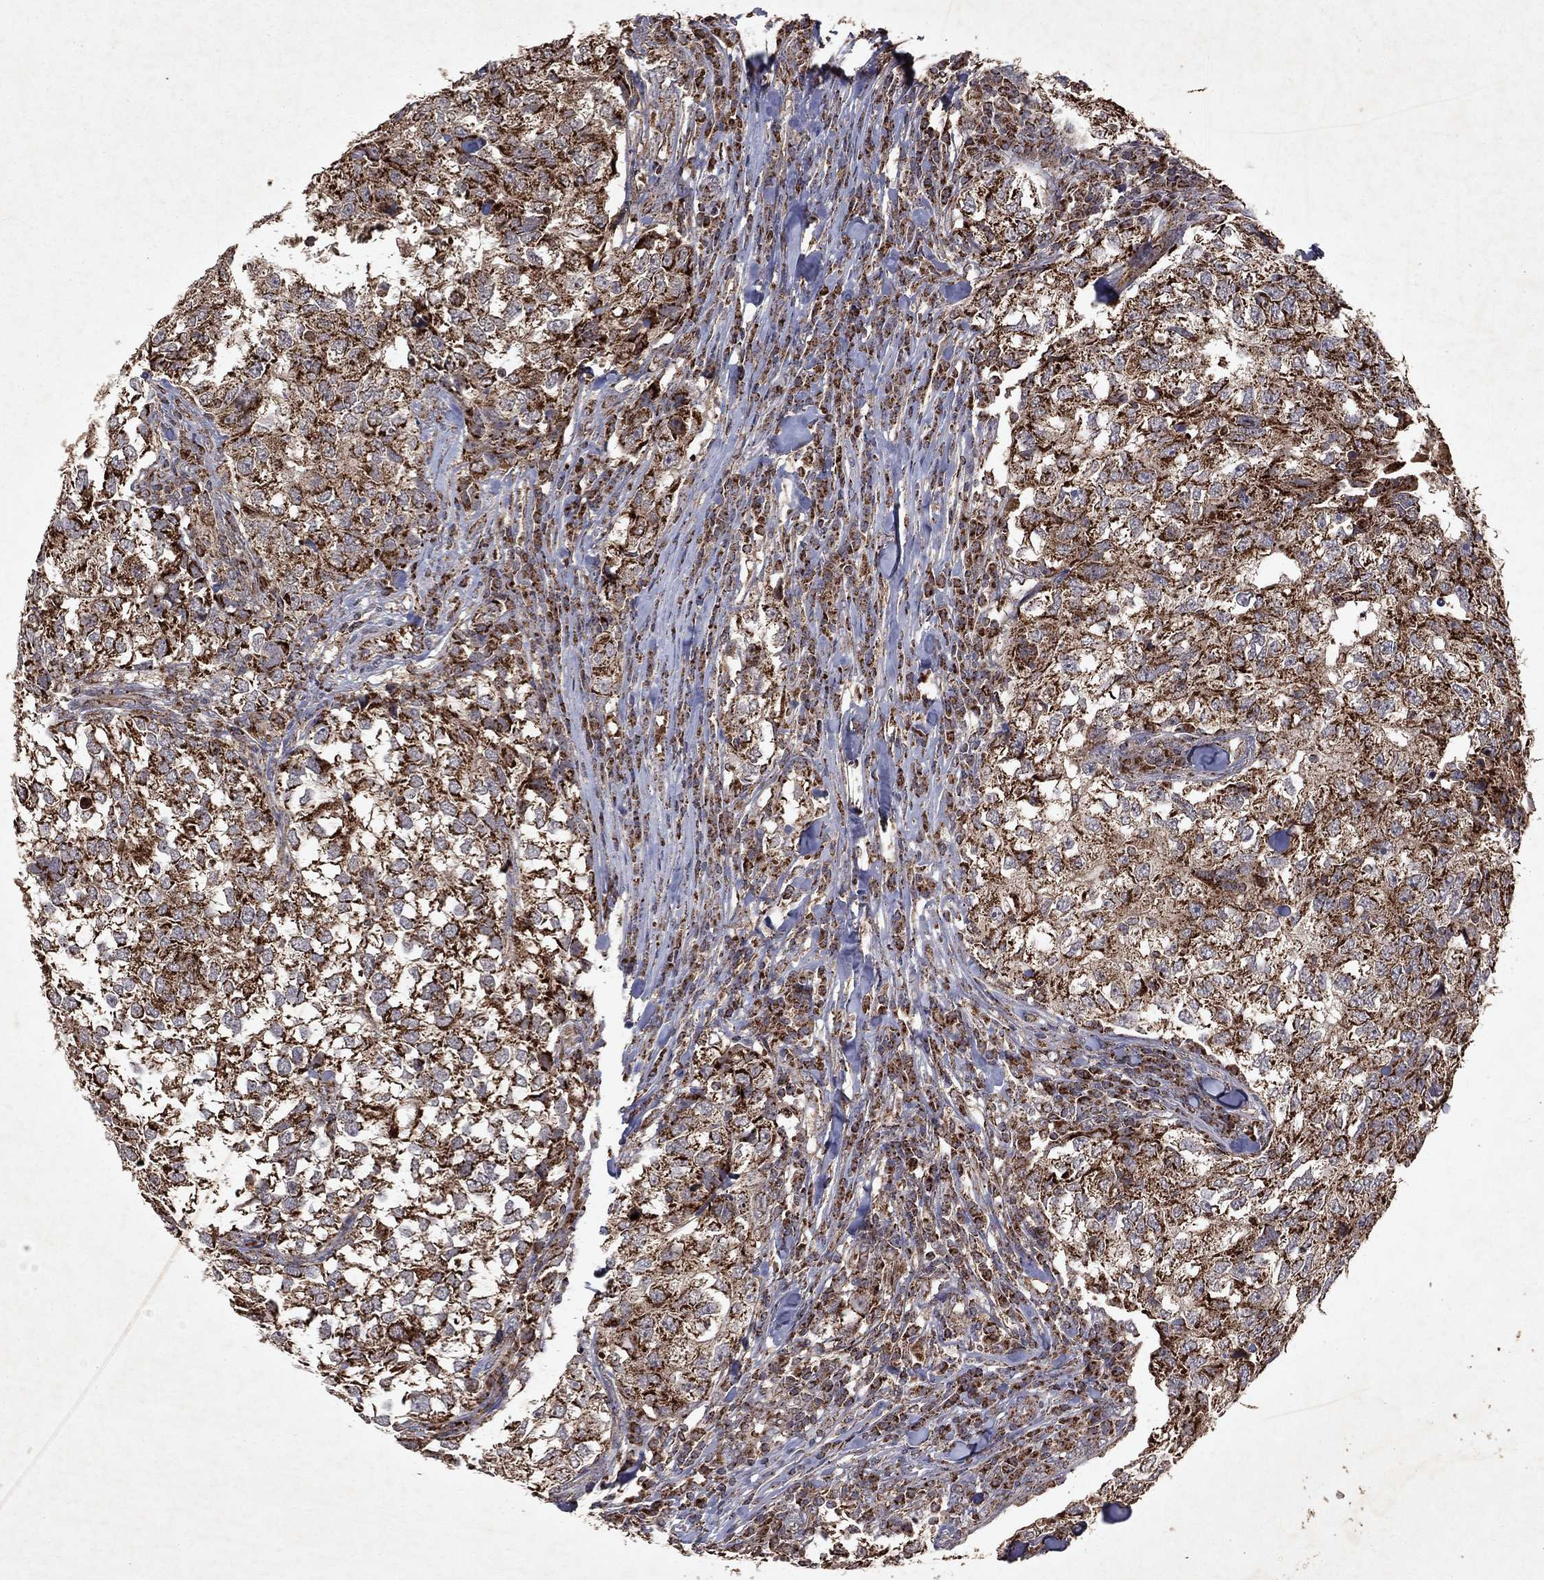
{"staining": {"intensity": "strong", "quantity": ">75%", "location": "cytoplasmic/membranous"}, "tissue": "breast cancer", "cell_type": "Tumor cells", "image_type": "cancer", "snomed": [{"axis": "morphology", "description": "Duct carcinoma"}, {"axis": "topography", "description": "Breast"}], "caption": "Breast cancer stained with a brown dye demonstrates strong cytoplasmic/membranous positive expression in about >75% of tumor cells.", "gene": "PYROXD2", "patient": {"sex": "female", "age": 30}}